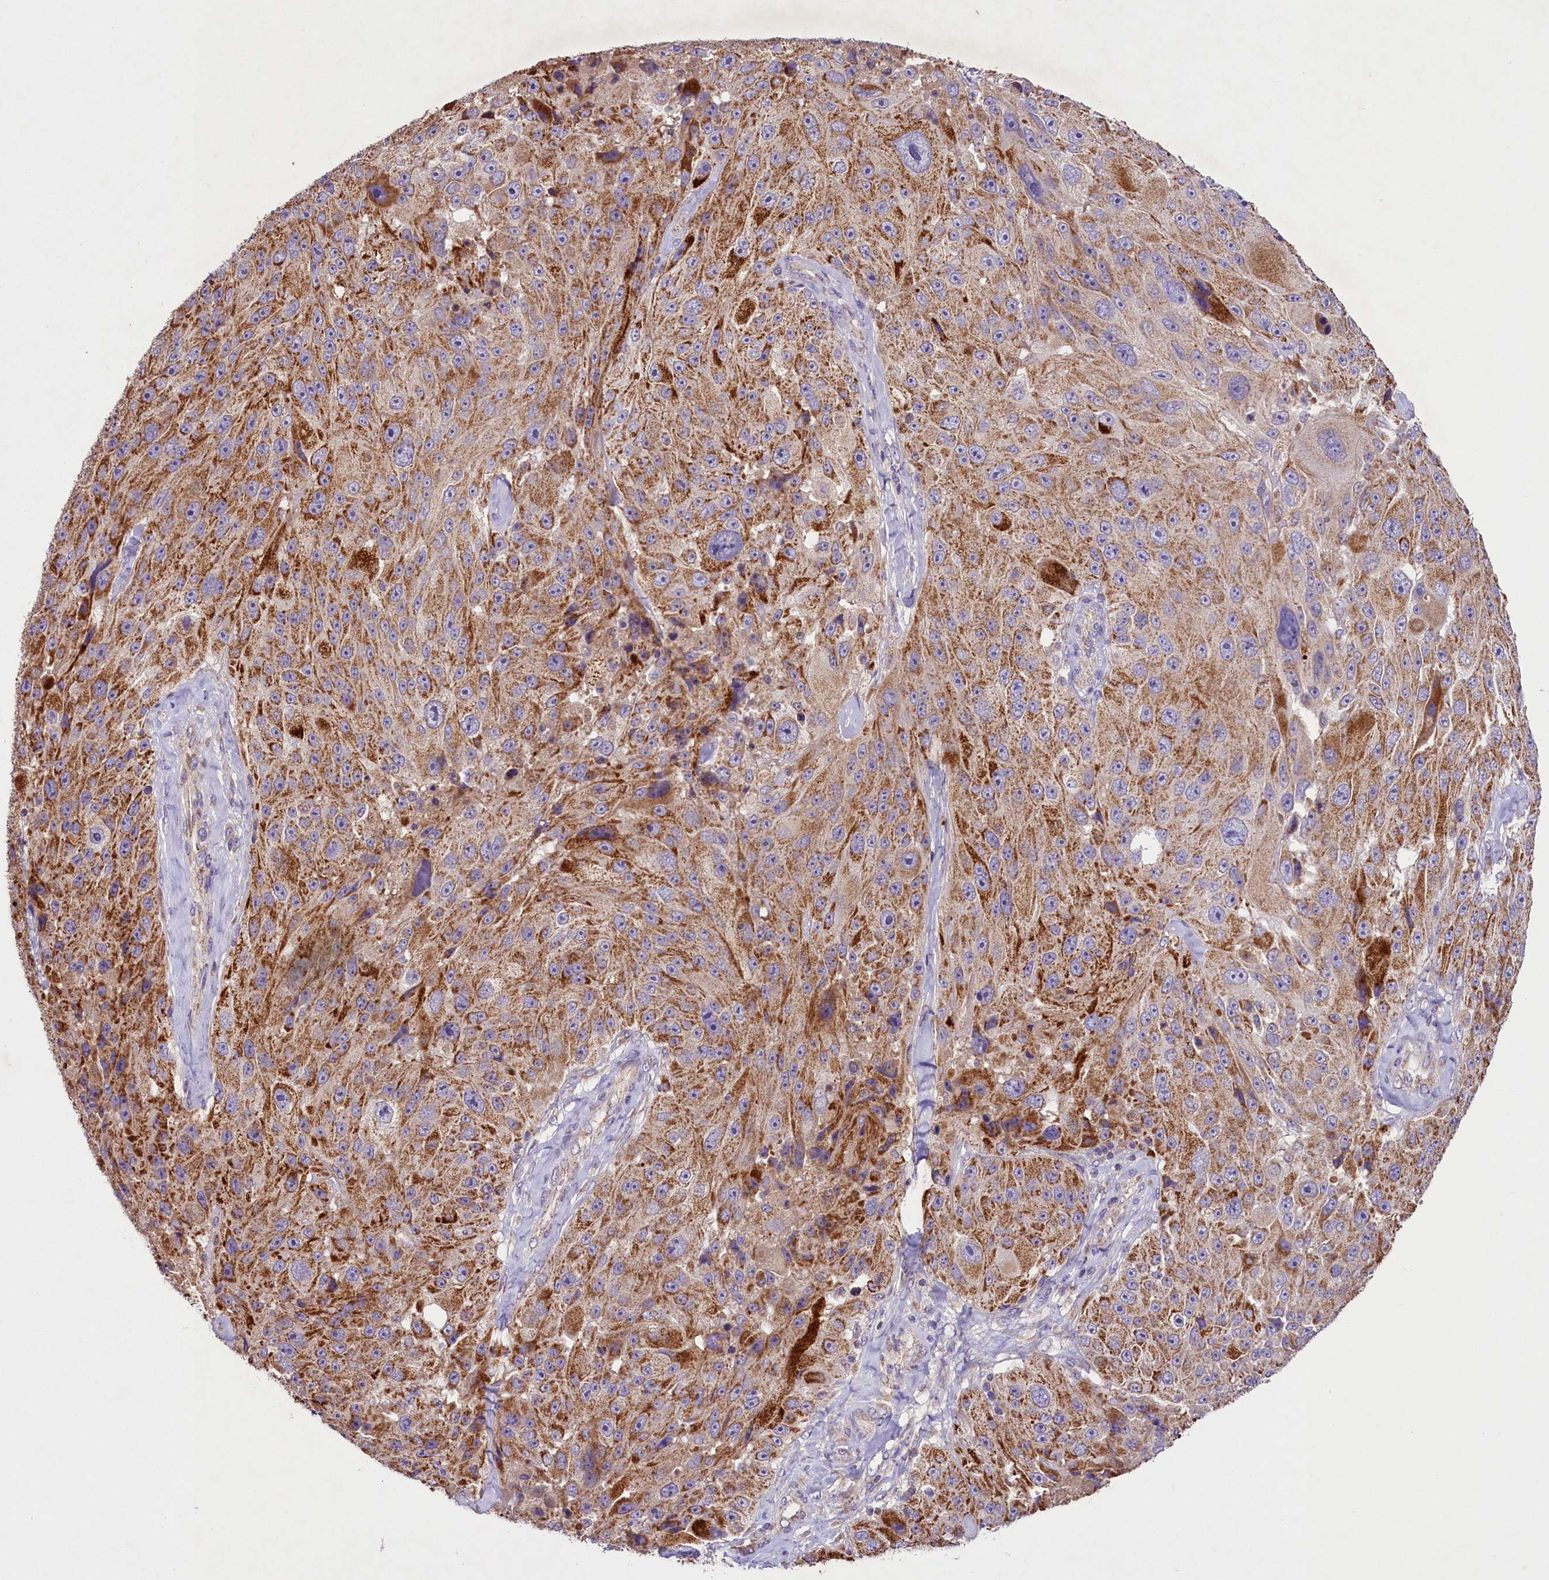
{"staining": {"intensity": "moderate", "quantity": ">75%", "location": "cytoplasmic/membranous"}, "tissue": "melanoma", "cell_type": "Tumor cells", "image_type": "cancer", "snomed": [{"axis": "morphology", "description": "Malignant melanoma, Metastatic site"}, {"axis": "topography", "description": "Lymph node"}], "caption": "Immunohistochemical staining of human malignant melanoma (metastatic site) shows moderate cytoplasmic/membranous protein expression in about >75% of tumor cells.", "gene": "PMPCB", "patient": {"sex": "male", "age": 62}}